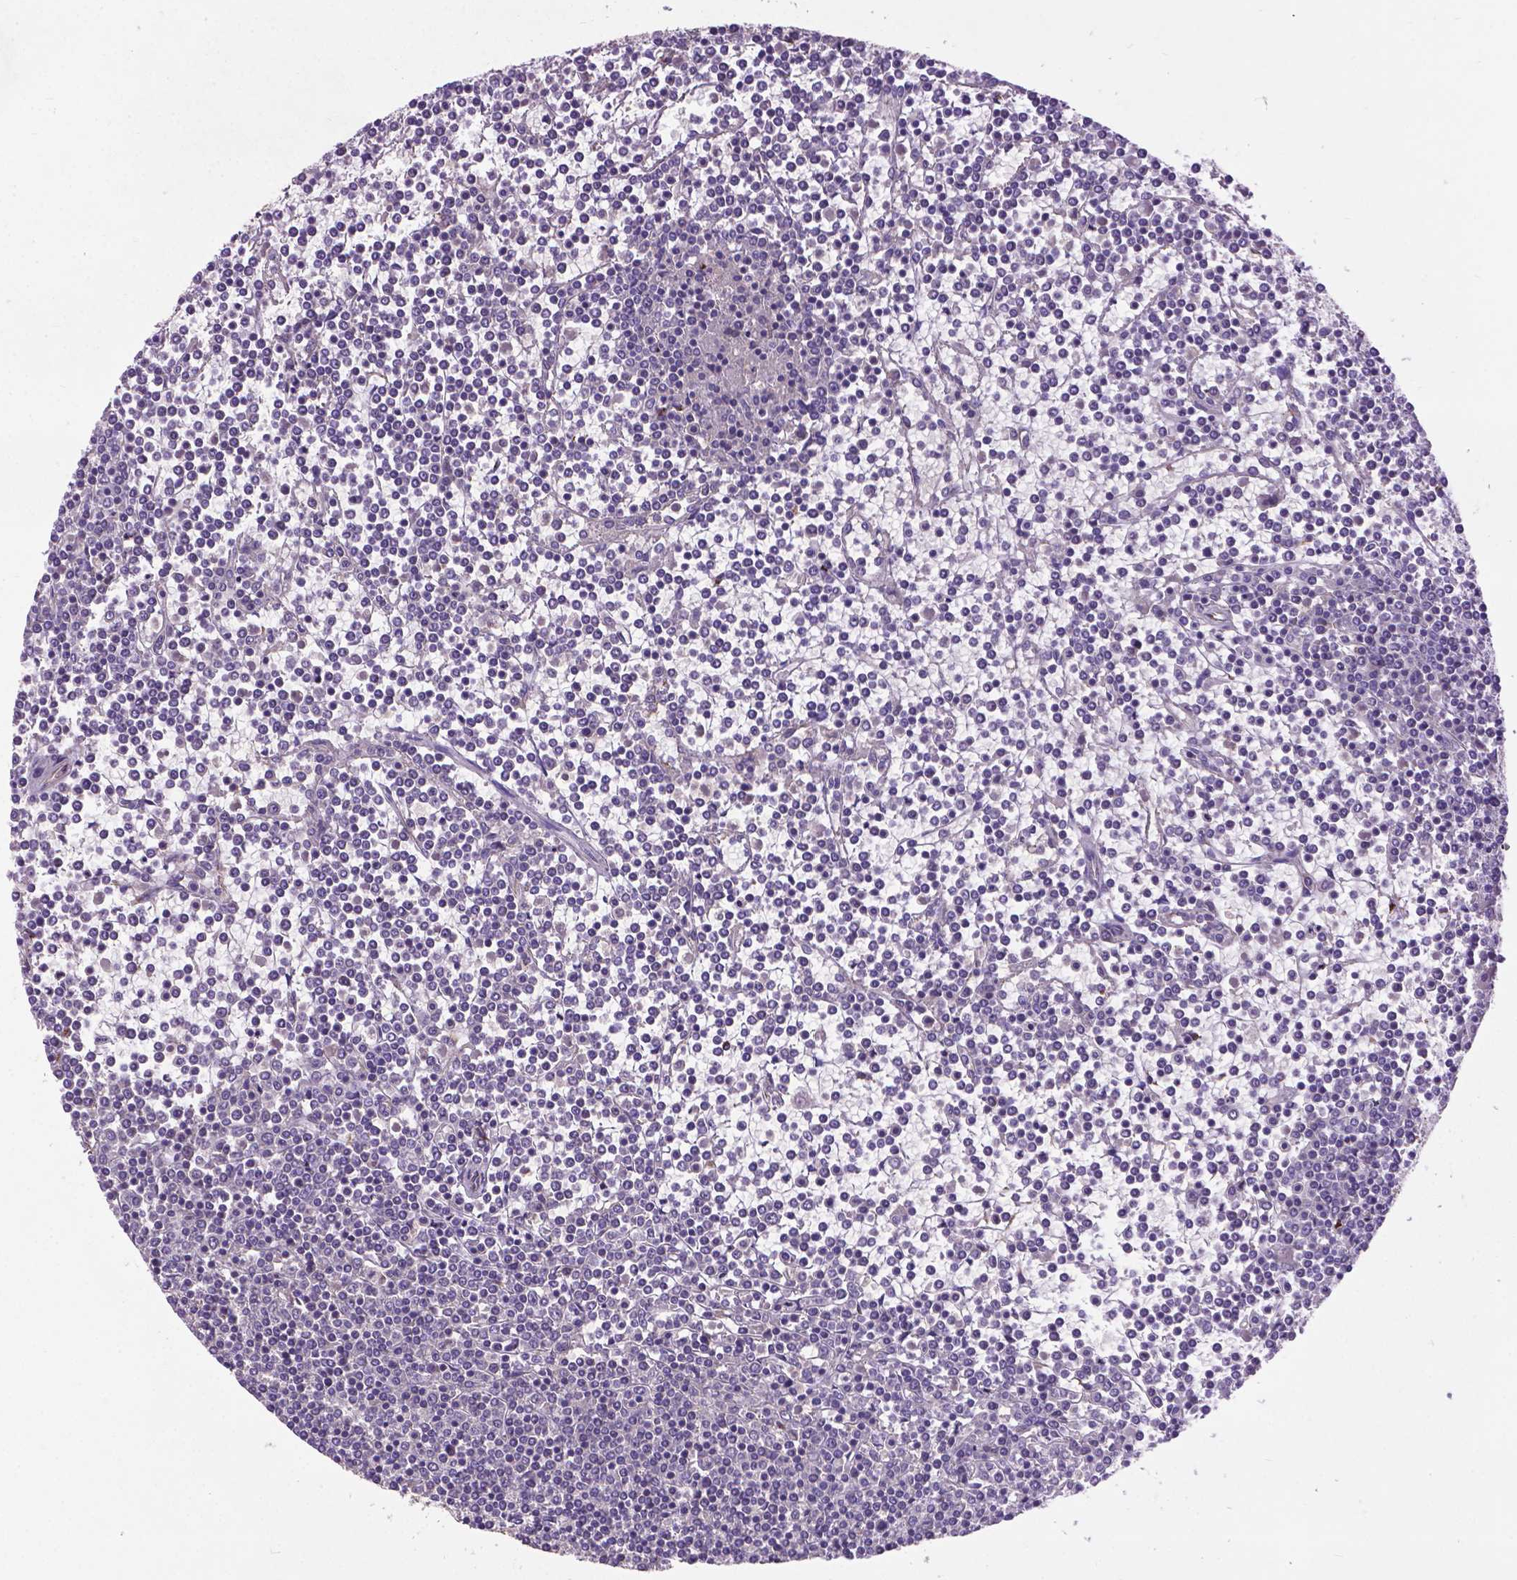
{"staining": {"intensity": "negative", "quantity": "none", "location": "none"}, "tissue": "lymphoma", "cell_type": "Tumor cells", "image_type": "cancer", "snomed": [{"axis": "morphology", "description": "Malignant lymphoma, non-Hodgkin's type, Low grade"}, {"axis": "topography", "description": "Spleen"}], "caption": "The IHC image has no significant staining in tumor cells of lymphoma tissue.", "gene": "ZNF337", "patient": {"sex": "female", "age": 19}}